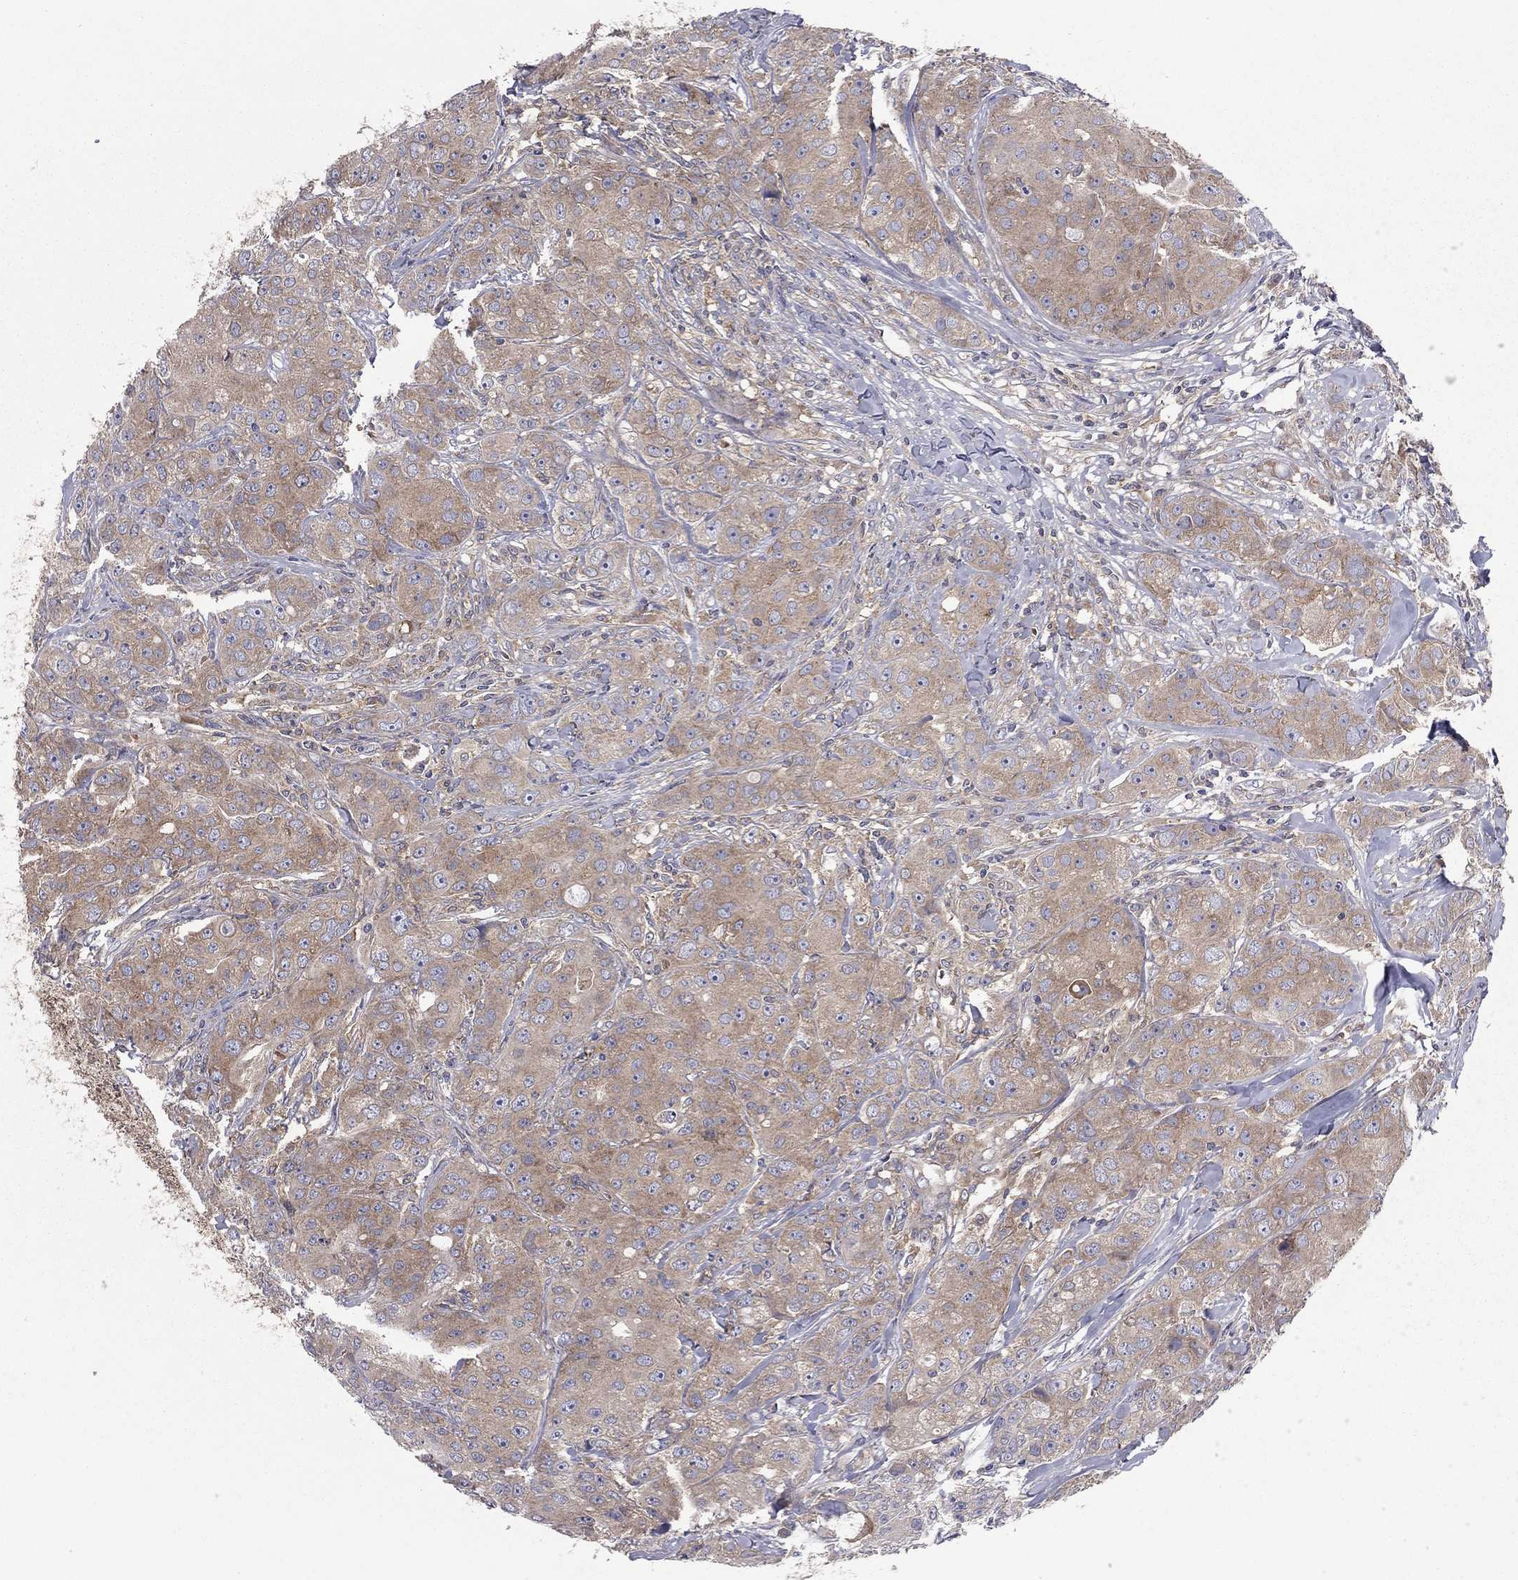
{"staining": {"intensity": "weak", "quantity": ">75%", "location": "cytoplasmic/membranous"}, "tissue": "breast cancer", "cell_type": "Tumor cells", "image_type": "cancer", "snomed": [{"axis": "morphology", "description": "Duct carcinoma"}, {"axis": "topography", "description": "Breast"}], "caption": "The immunohistochemical stain shows weak cytoplasmic/membranous positivity in tumor cells of breast invasive ductal carcinoma tissue.", "gene": "RNF123", "patient": {"sex": "female", "age": 43}}